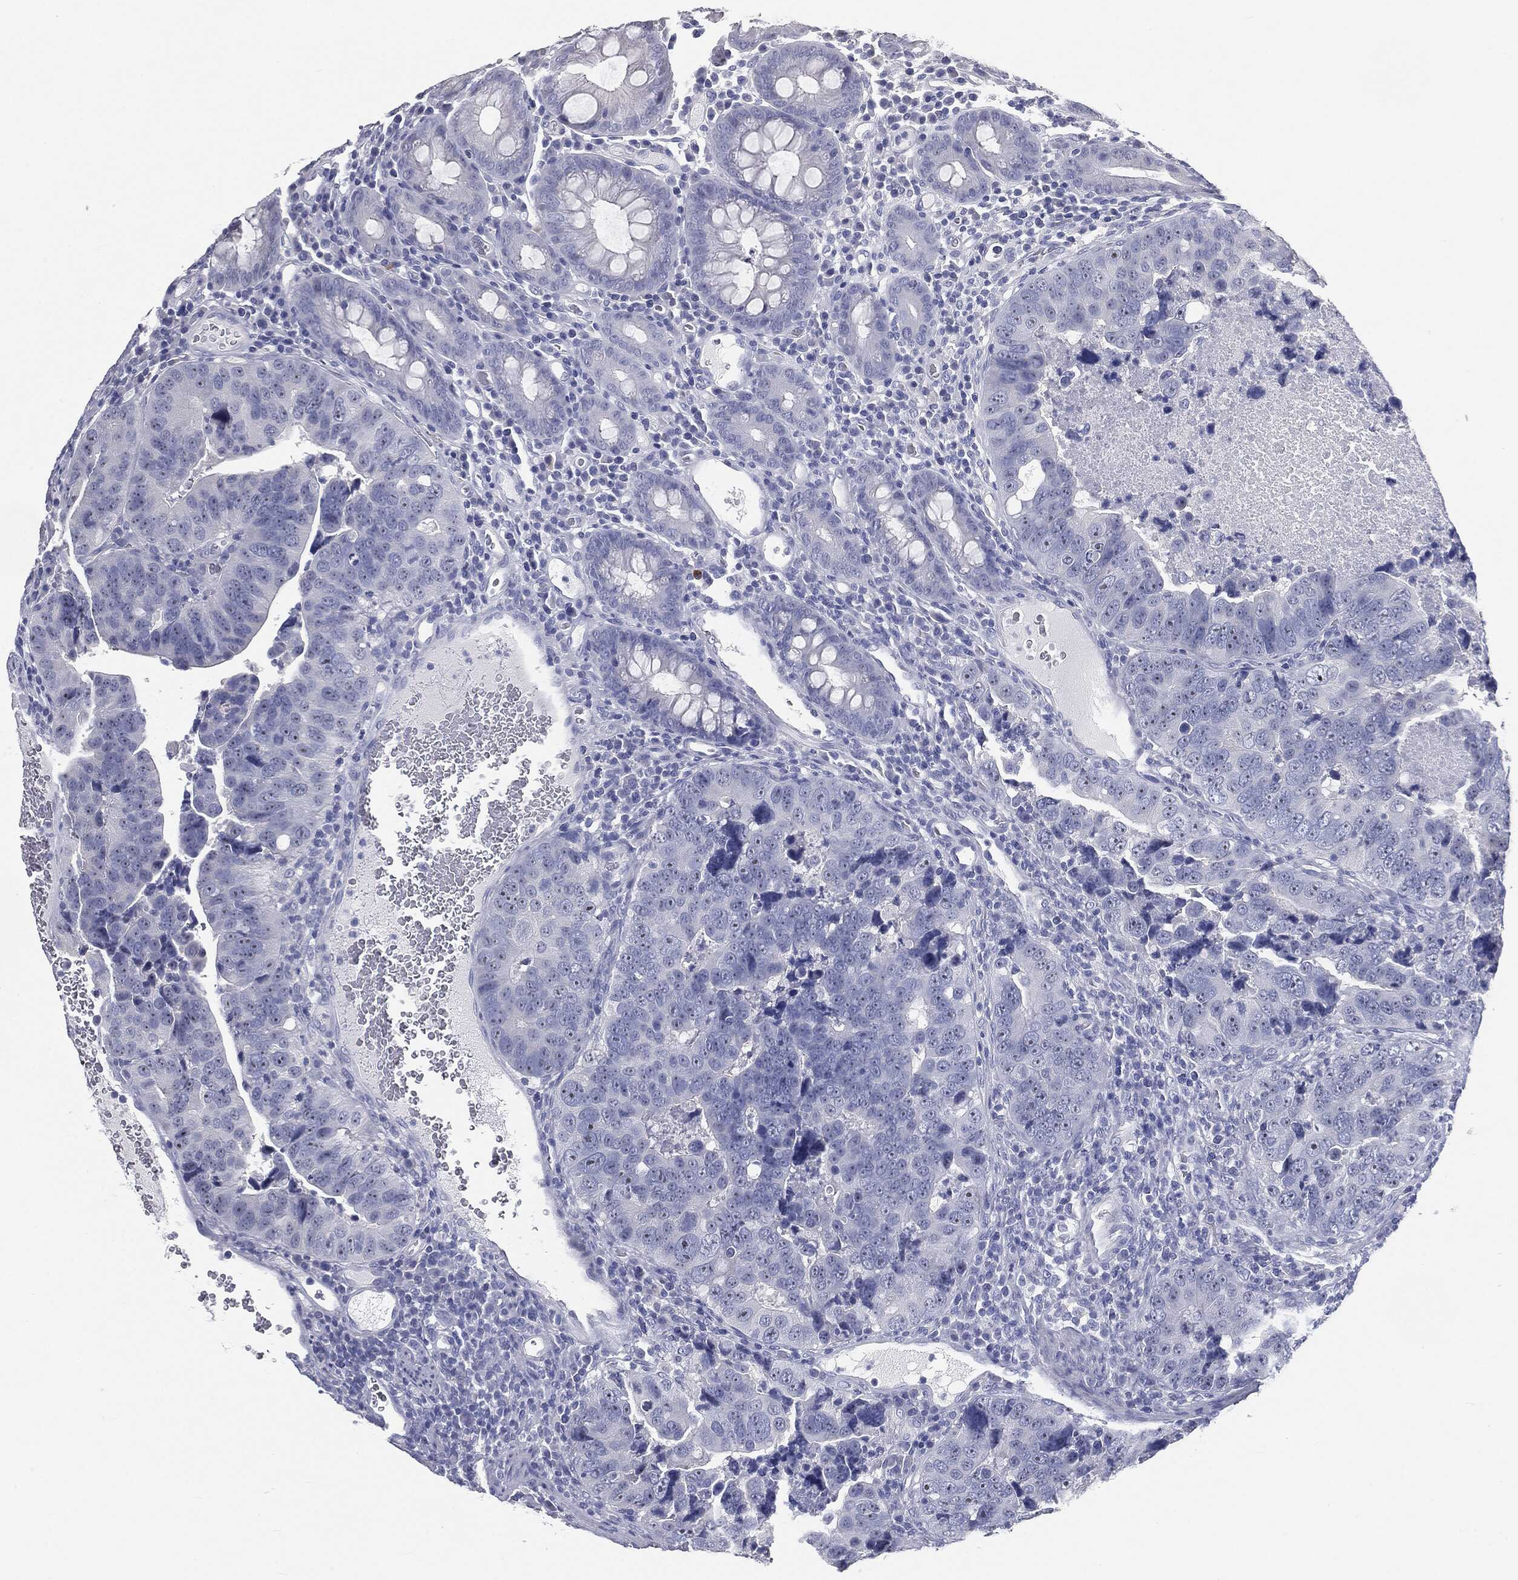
{"staining": {"intensity": "negative", "quantity": "none", "location": "none"}, "tissue": "colorectal cancer", "cell_type": "Tumor cells", "image_type": "cancer", "snomed": [{"axis": "morphology", "description": "Adenocarcinoma, NOS"}, {"axis": "topography", "description": "Colon"}], "caption": "Tumor cells show no significant expression in colorectal cancer (adenocarcinoma).", "gene": "CUZD1", "patient": {"sex": "female", "age": 72}}